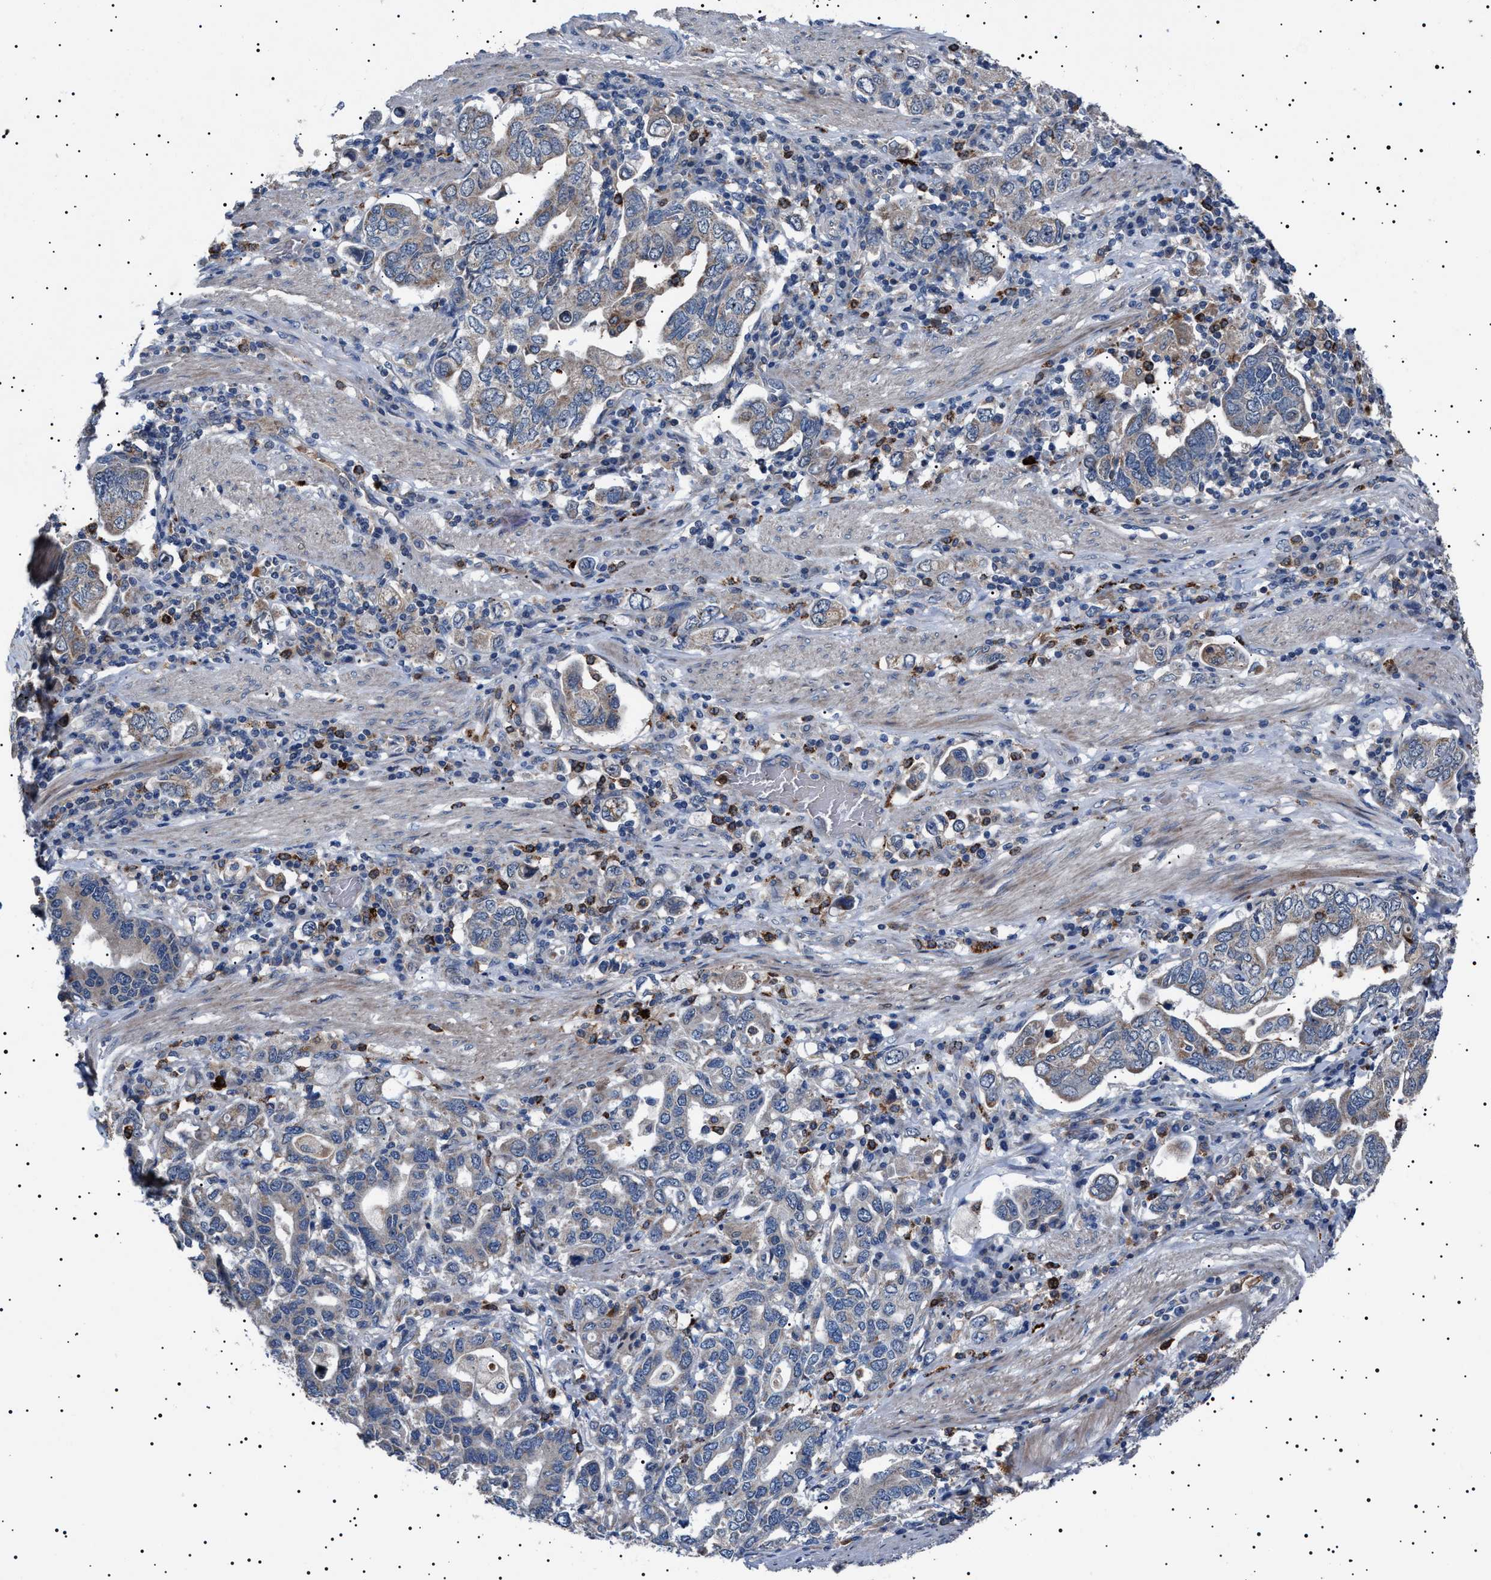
{"staining": {"intensity": "weak", "quantity": "<25%", "location": "cytoplasmic/membranous"}, "tissue": "stomach cancer", "cell_type": "Tumor cells", "image_type": "cancer", "snomed": [{"axis": "morphology", "description": "Adenocarcinoma, NOS"}, {"axis": "topography", "description": "Stomach, upper"}], "caption": "Immunohistochemical staining of stomach cancer exhibits no significant staining in tumor cells. The staining was performed using DAB (3,3'-diaminobenzidine) to visualize the protein expression in brown, while the nuclei were stained in blue with hematoxylin (Magnification: 20x).", "gene": "PTRH1", "patient": {"sex": "male", "age": 62}}